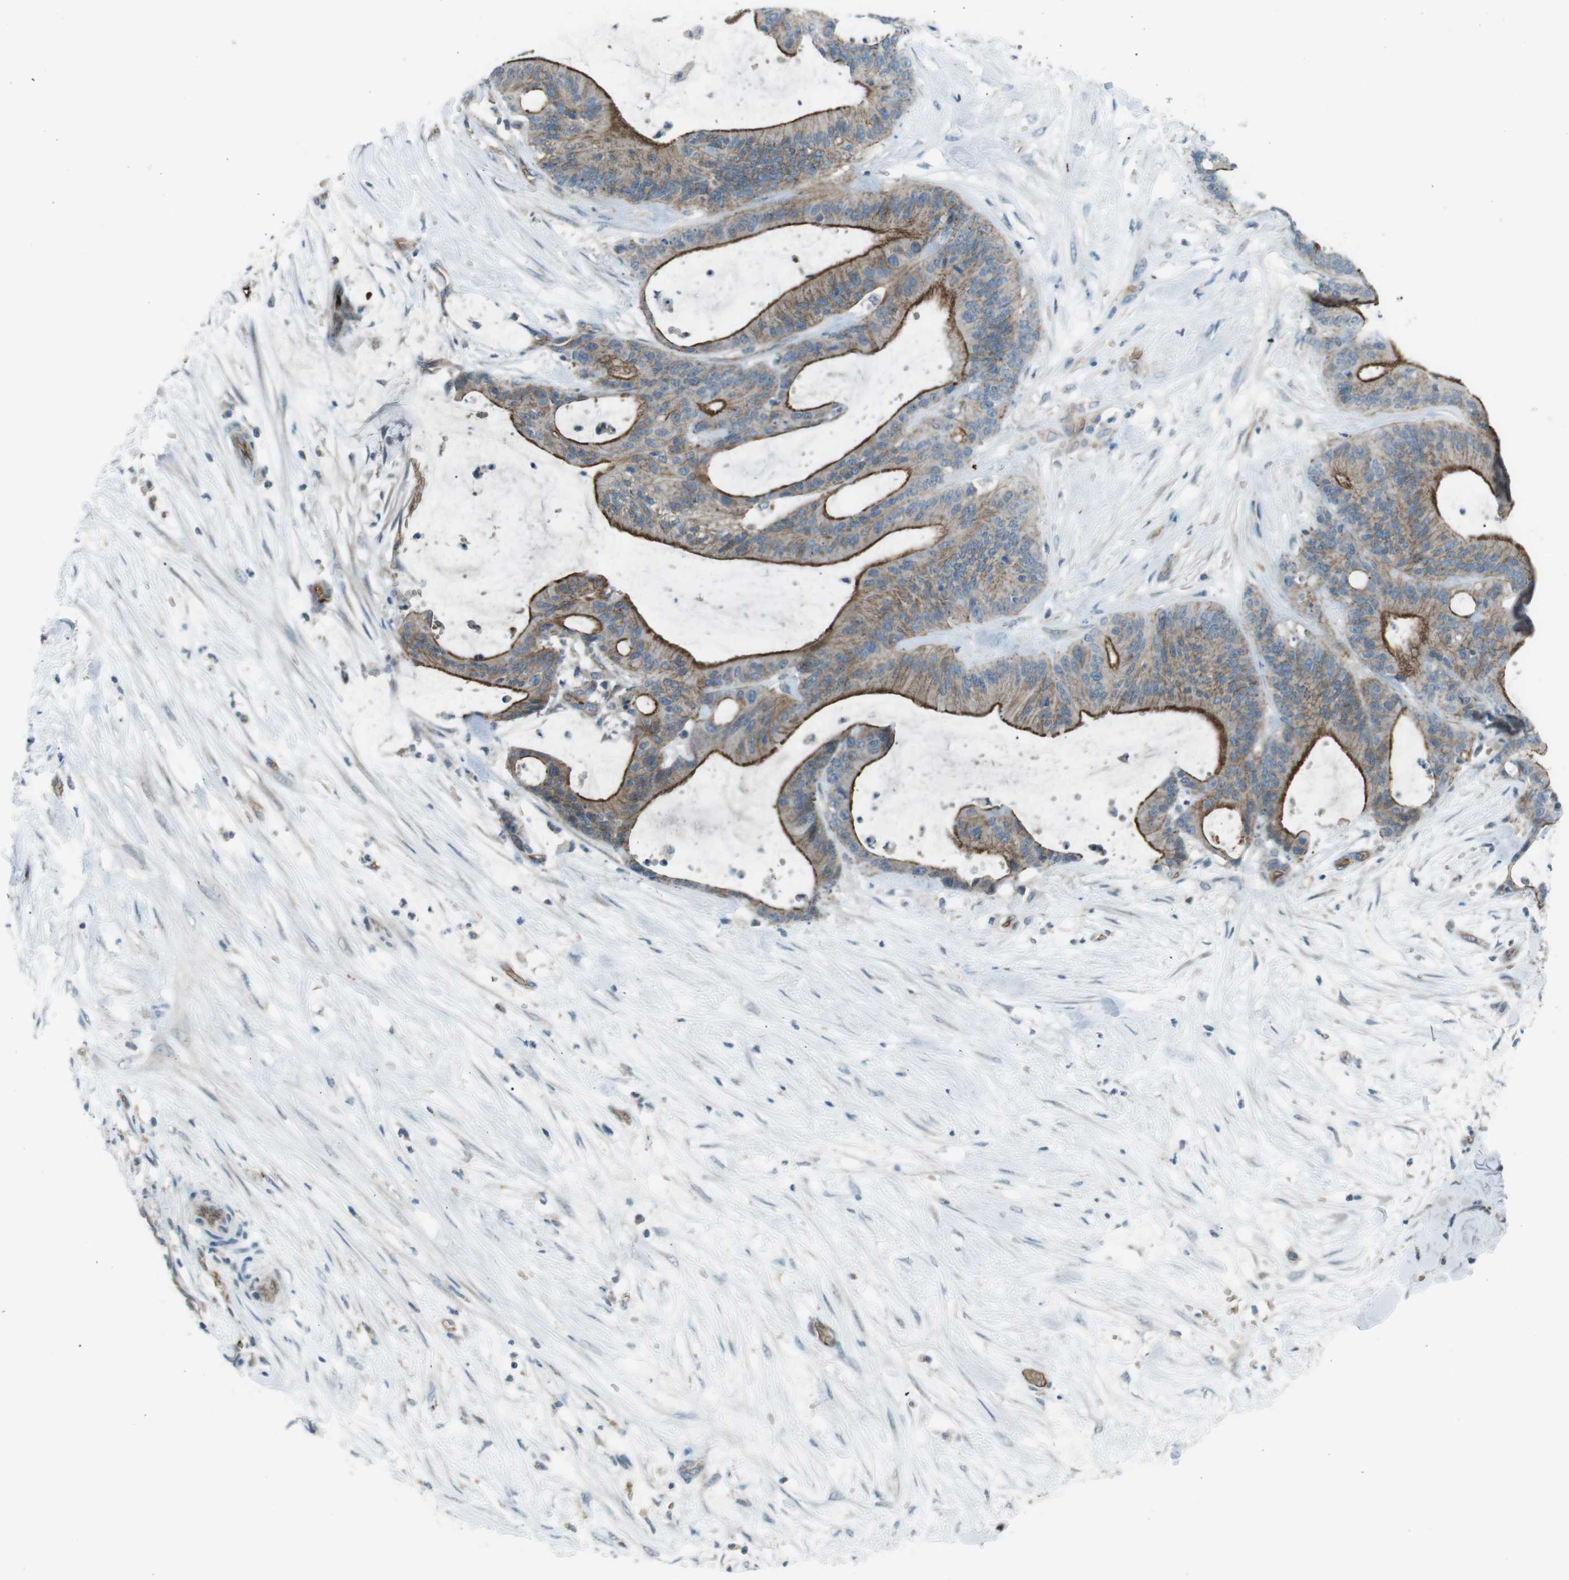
{"staining": {"intensity": "strong", "quantity": "25%-75%", "location": "cytoplasmic/membranous"}, "tissue": "liver cancer", "cell_type": "Tumor cells", "image_type": "cancer", "snomed": [{"axis": "morphology", "description": "Cholangiocarcinoma"}, {"axis": "topography", "description": "Liver"}], "caption": "The photomicrograph demonstrates staining of liver cancer, revealing strong cytoplasmic/membranous protein positivity (brown color) within tumor cells. Immunohistochemistry stains the protein in brown and the nuclei are stained blue.", "gene": "SPTA1", "patient": {"sex": "female", "age": 73}}